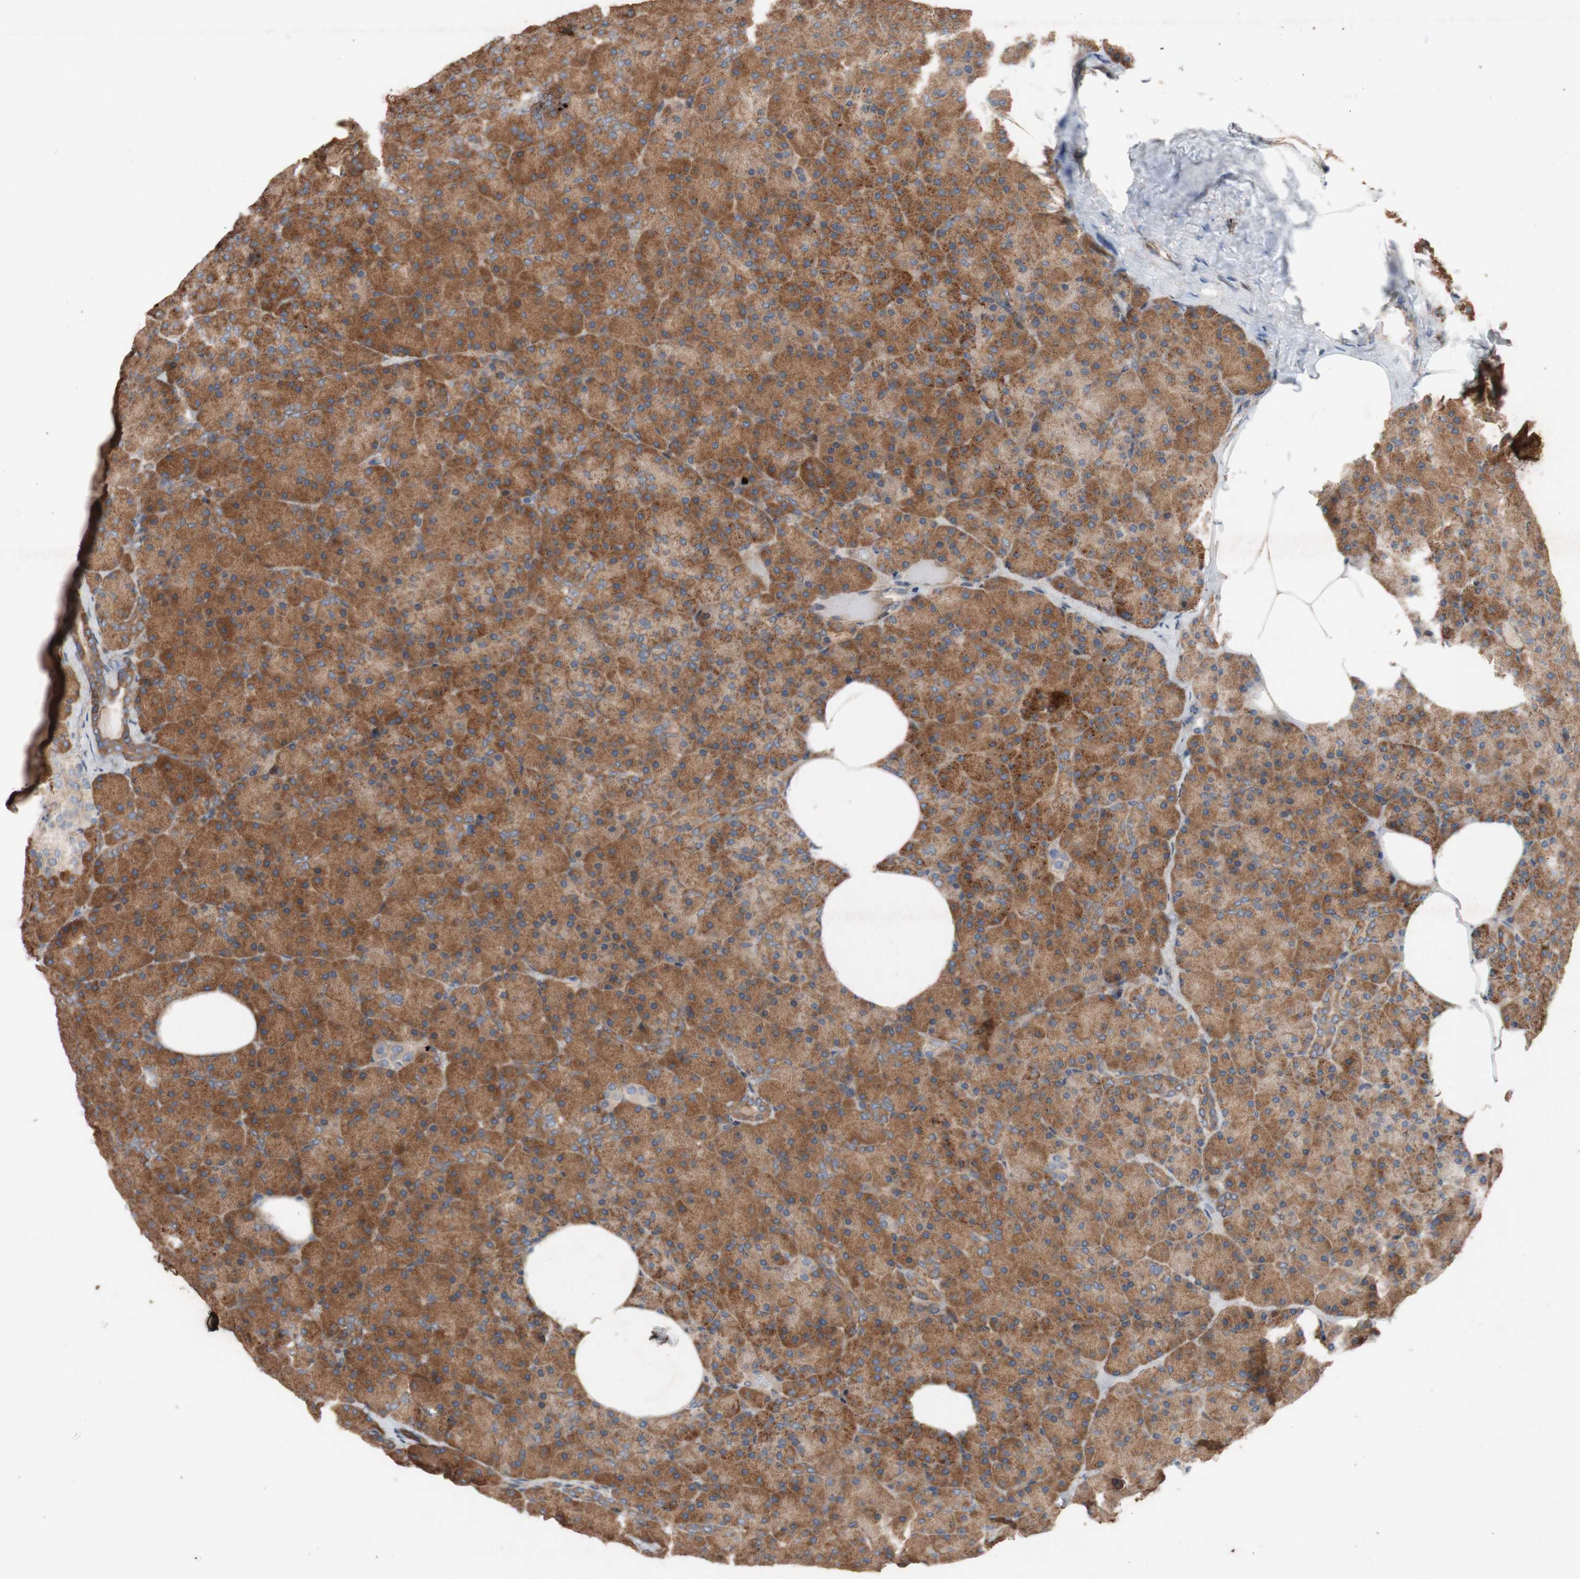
{"staining": {"intensity": "moderate", "quantity": ">75%", "location": "cytoplasmic/membranous"}, "tissue": "pancreas", "cell_type": "Exocrine glandular cells", "image_type": "normal", "snomed": [{"axis": "morphology", "description": "Normal tissue, NOS"}, {"axis": "topography", "description": "Pancreas"}], "caption": "Immunohistochemical staining of normal pancreas displays moderate cytoplasmic/membranous protein staining in about >75% of exocrine glandular cells.", "gene": "TST", "patient": {"sex": "female", "age": 35}}